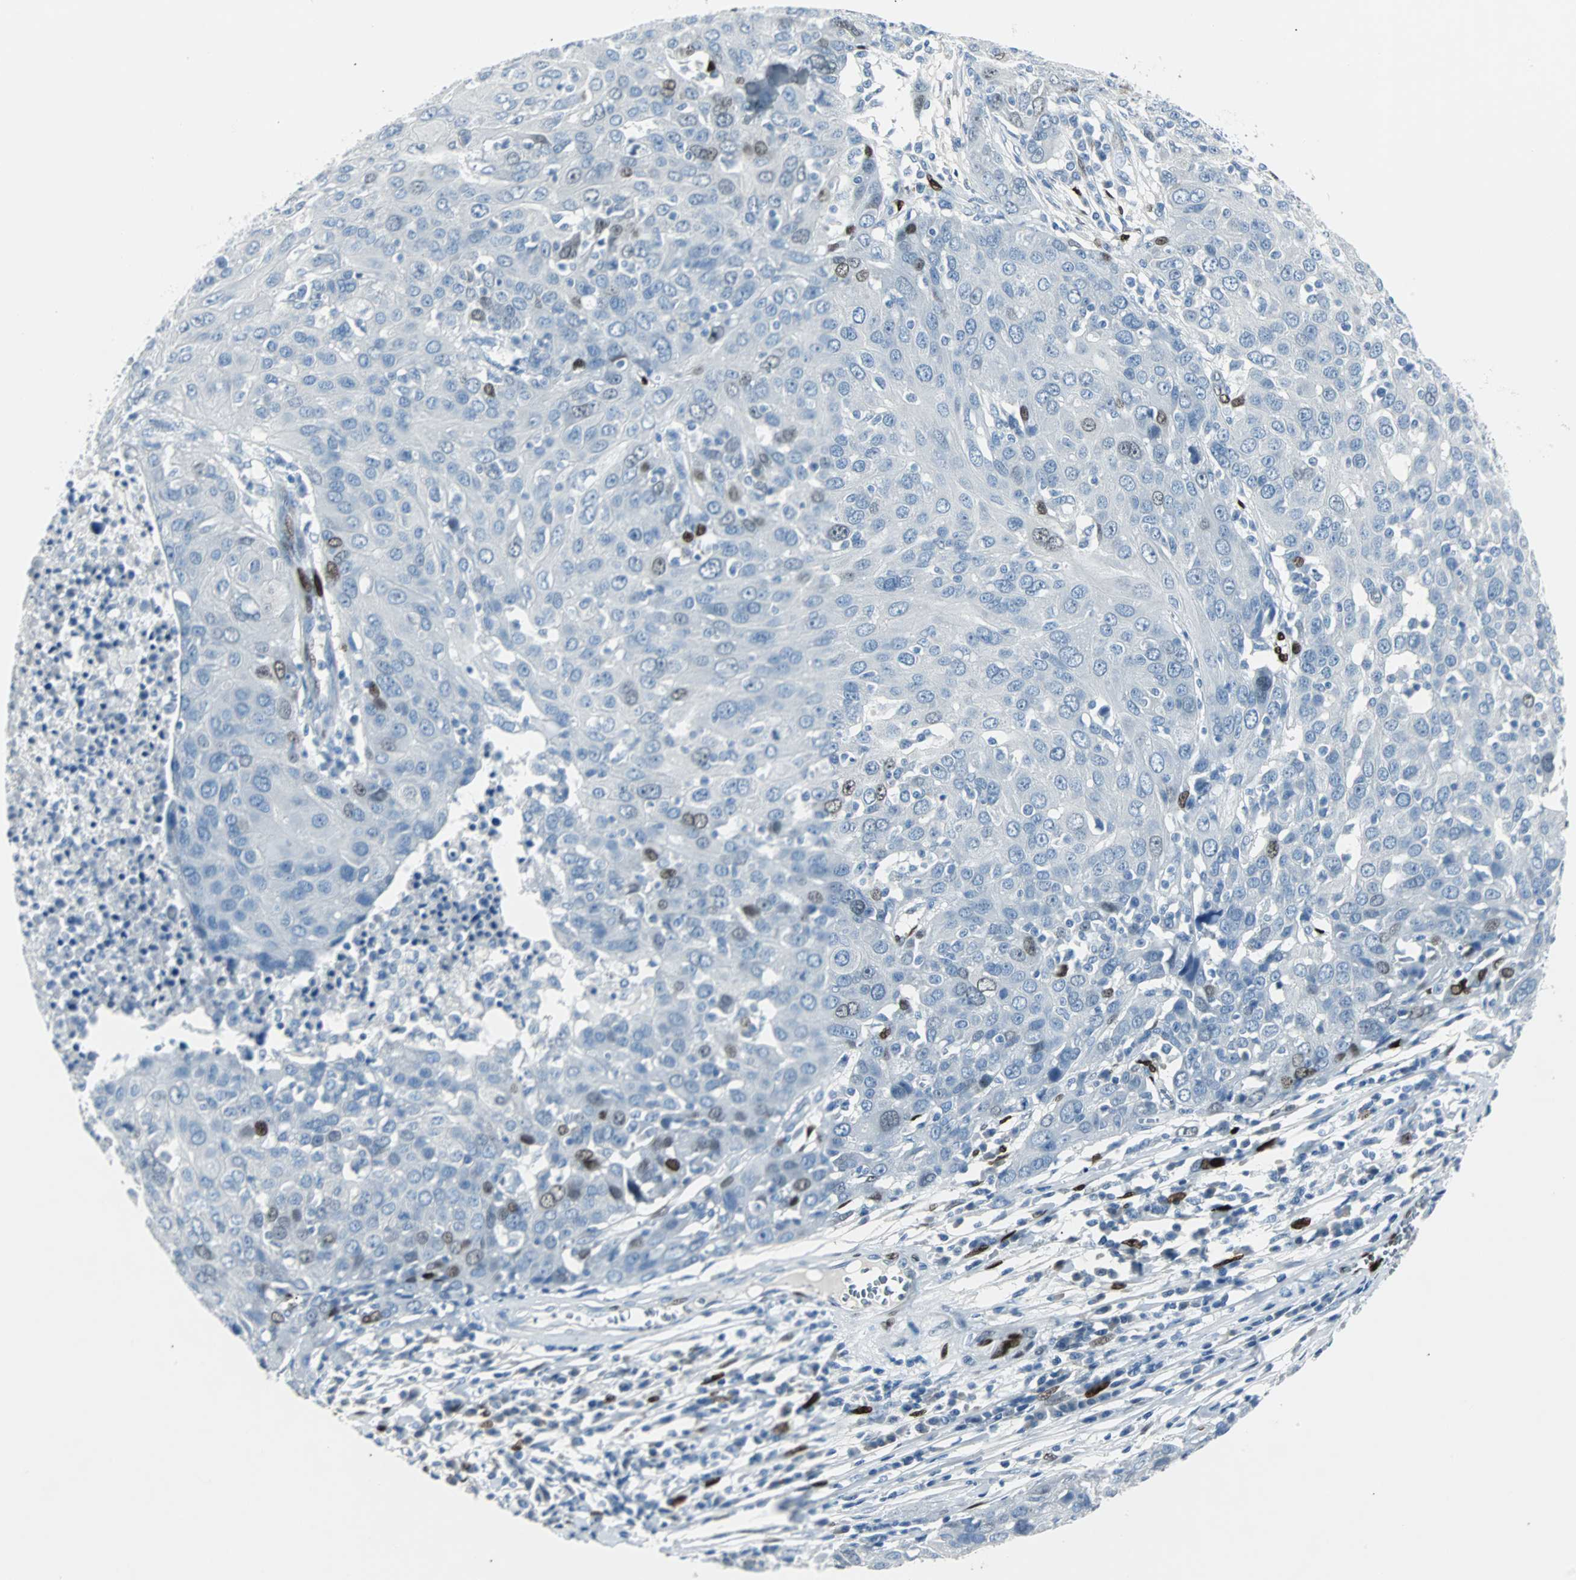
{"staining": {"intensity": "weak", "quantity": "<25%", "location": "nuclear"}, "tissue": "ovarian cancer", "cell_type": "Tumor cells", "image_type": "cancer", "snomed": [{"axis": "morphology", "description": "Carcinoma, endometroid"}, {"axis": "topography", "description": "Ovary"}], "caption": "Endometroid carcinoma (ovarian) was stained to show a protein in brown. There is no significant positivity in tumor cells.", "gene": "IL33", "patient": {"sex": "female", "age": 50}}